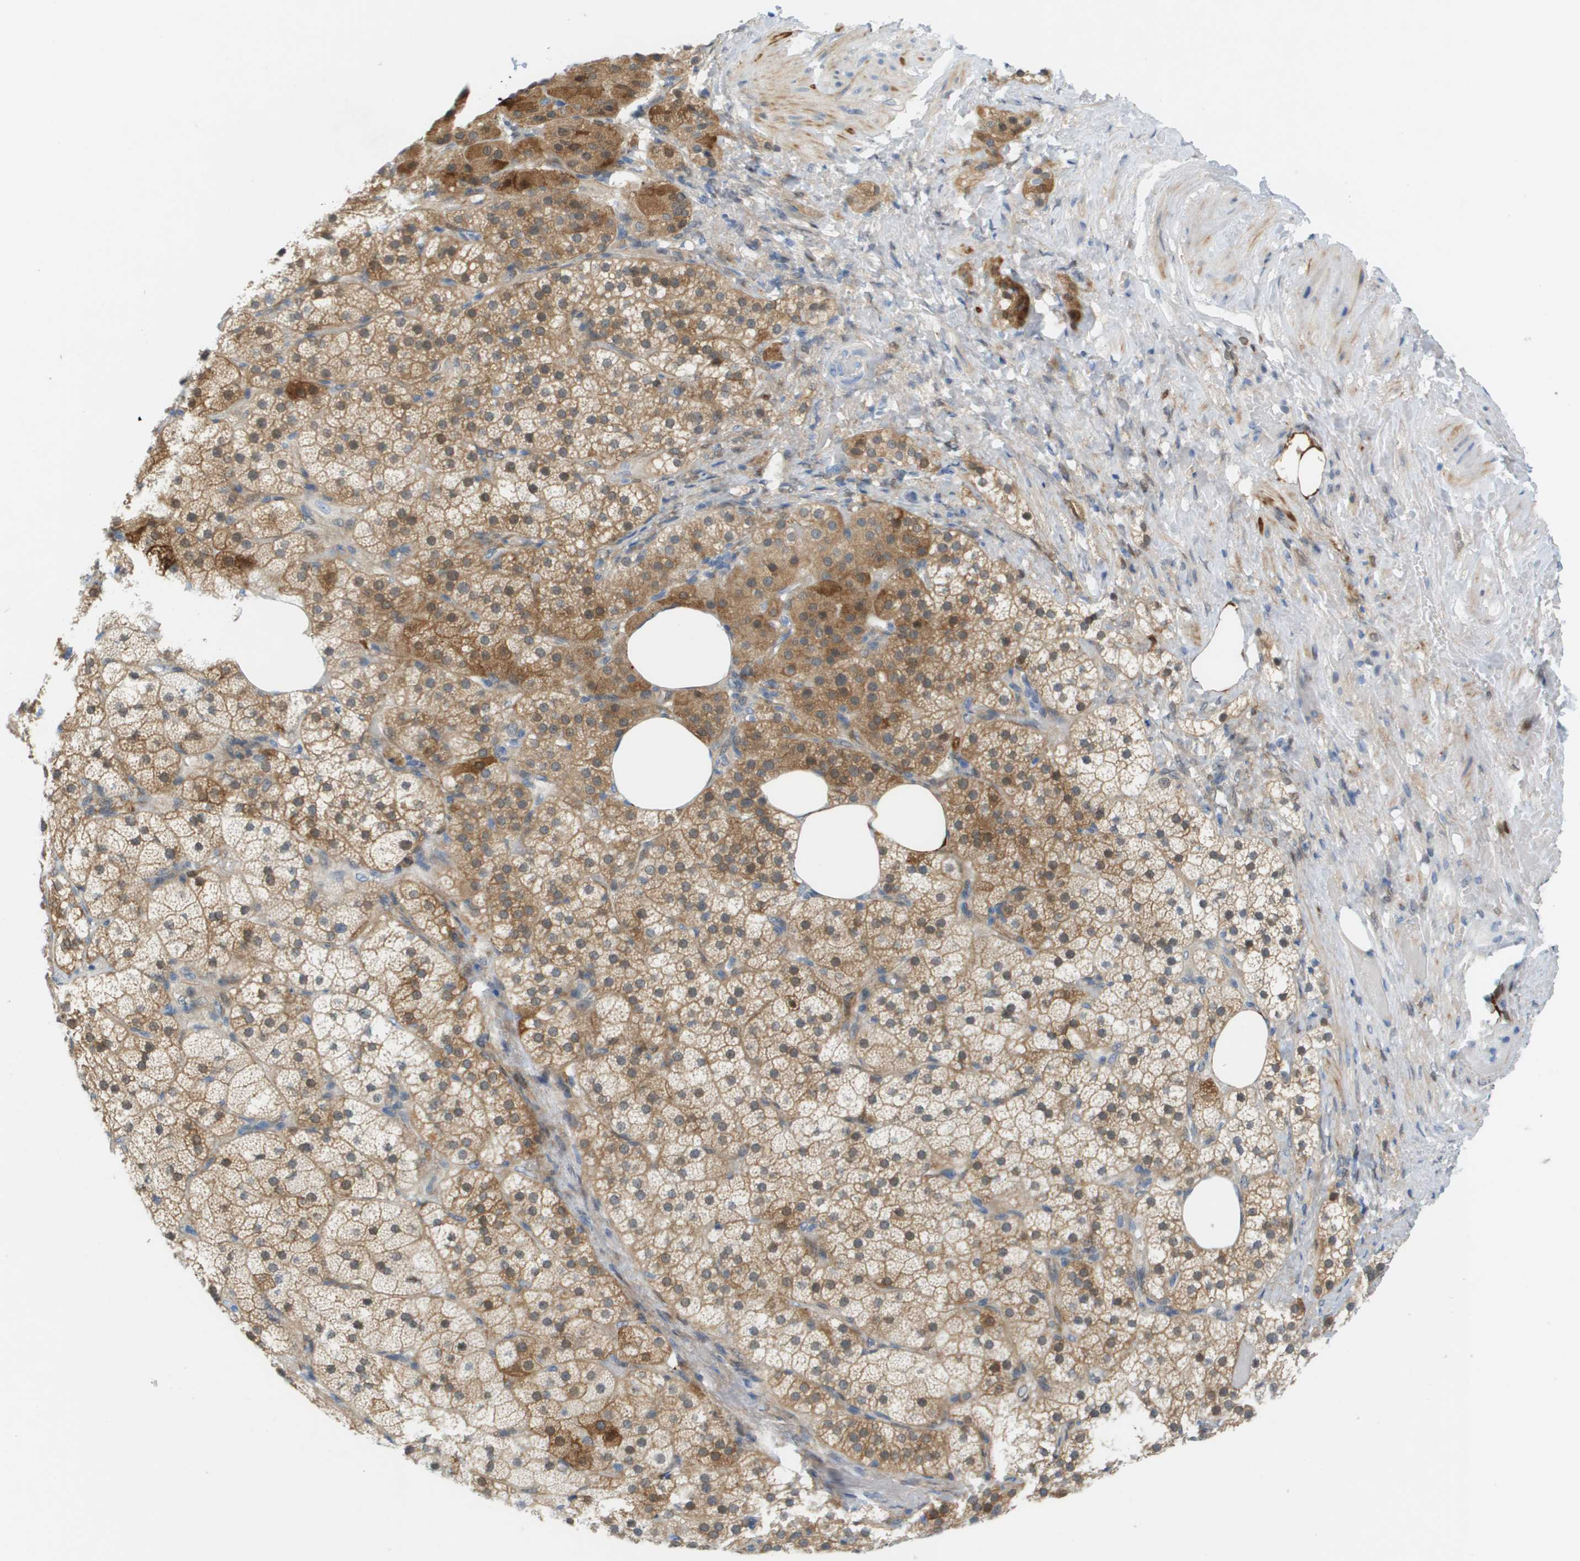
{"staining": {"intensity": "moderate", "quantity": ">75%", "location": "cytoplasmic/membranous"}, "tissue": "adrenal gland", "cell_type": "Glandular cells", "image_type": "normal", "snomed": [{"axis": "morphology", "description": "Normal tissue, NOS"}, {"axis": "topography", "description": "Adrenal gland"}], "caption": "This is a micrograph of IHC staining of unremarkable adrenal gland, which shows moderate staining in the cytoplasmic/membranous of glandular cells.", "gene": "CUL9", "patient": {"sex": "female", "age": 59}}